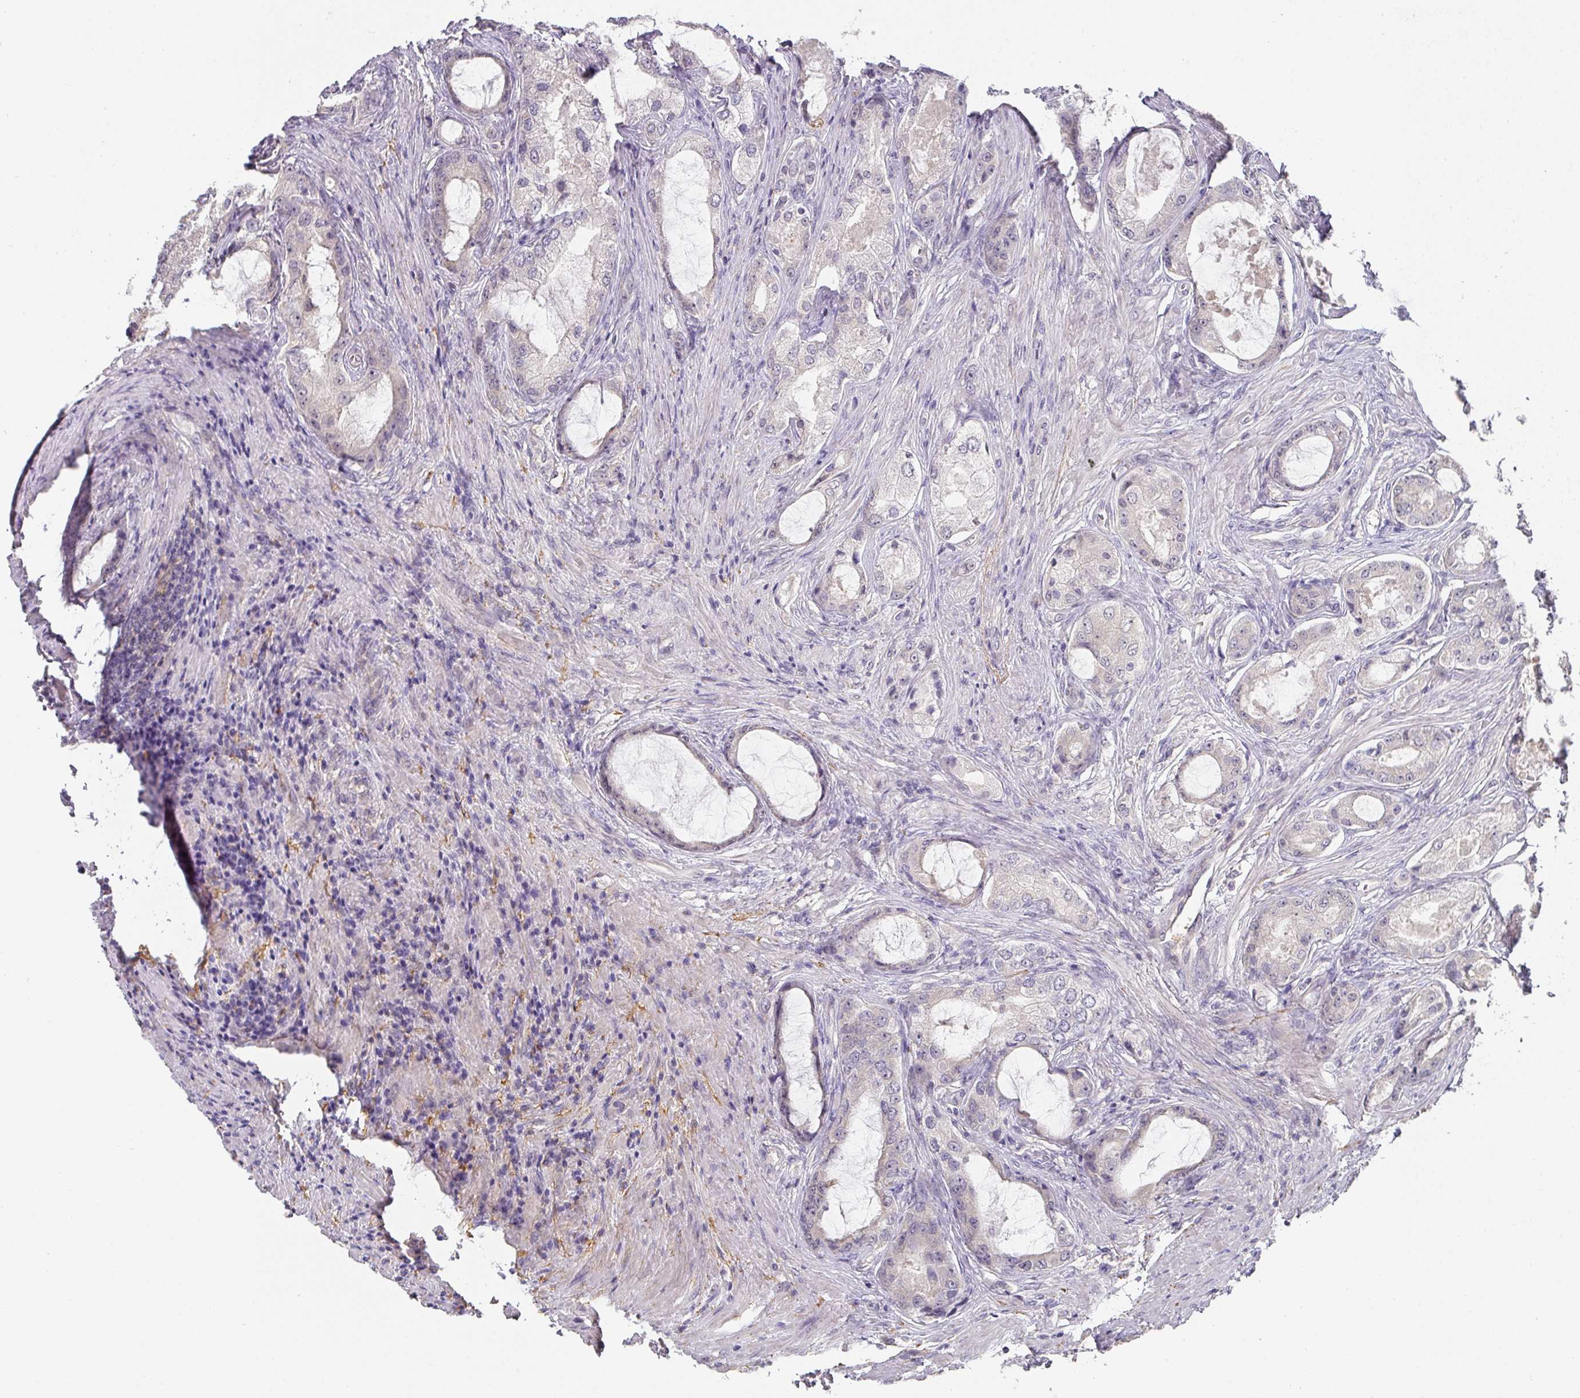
{"staining": {"intensity": "negative", "quantity": "none", "location": "none"}, "tissue": "prostate cancer", "cell_type": "Tumor cells", "image_type": "cancer", "snomed": [{"axis": "morphology", "description": "Adenocarcinoma, Low grade"}, {"axis": "topography", "description": "Prostate"}], "caption": "Immunohistochemistry (IHC) photomicrograph of neoplastic tissue: adenocarcinoma (low-grade) (prostate) stained with DAB (3,3'-diaminobenzidine) demonstrates no significant protein positivity in tumor cells.", "gene": "FOXN4", "patient": {"sex": "male", "age": 68}}